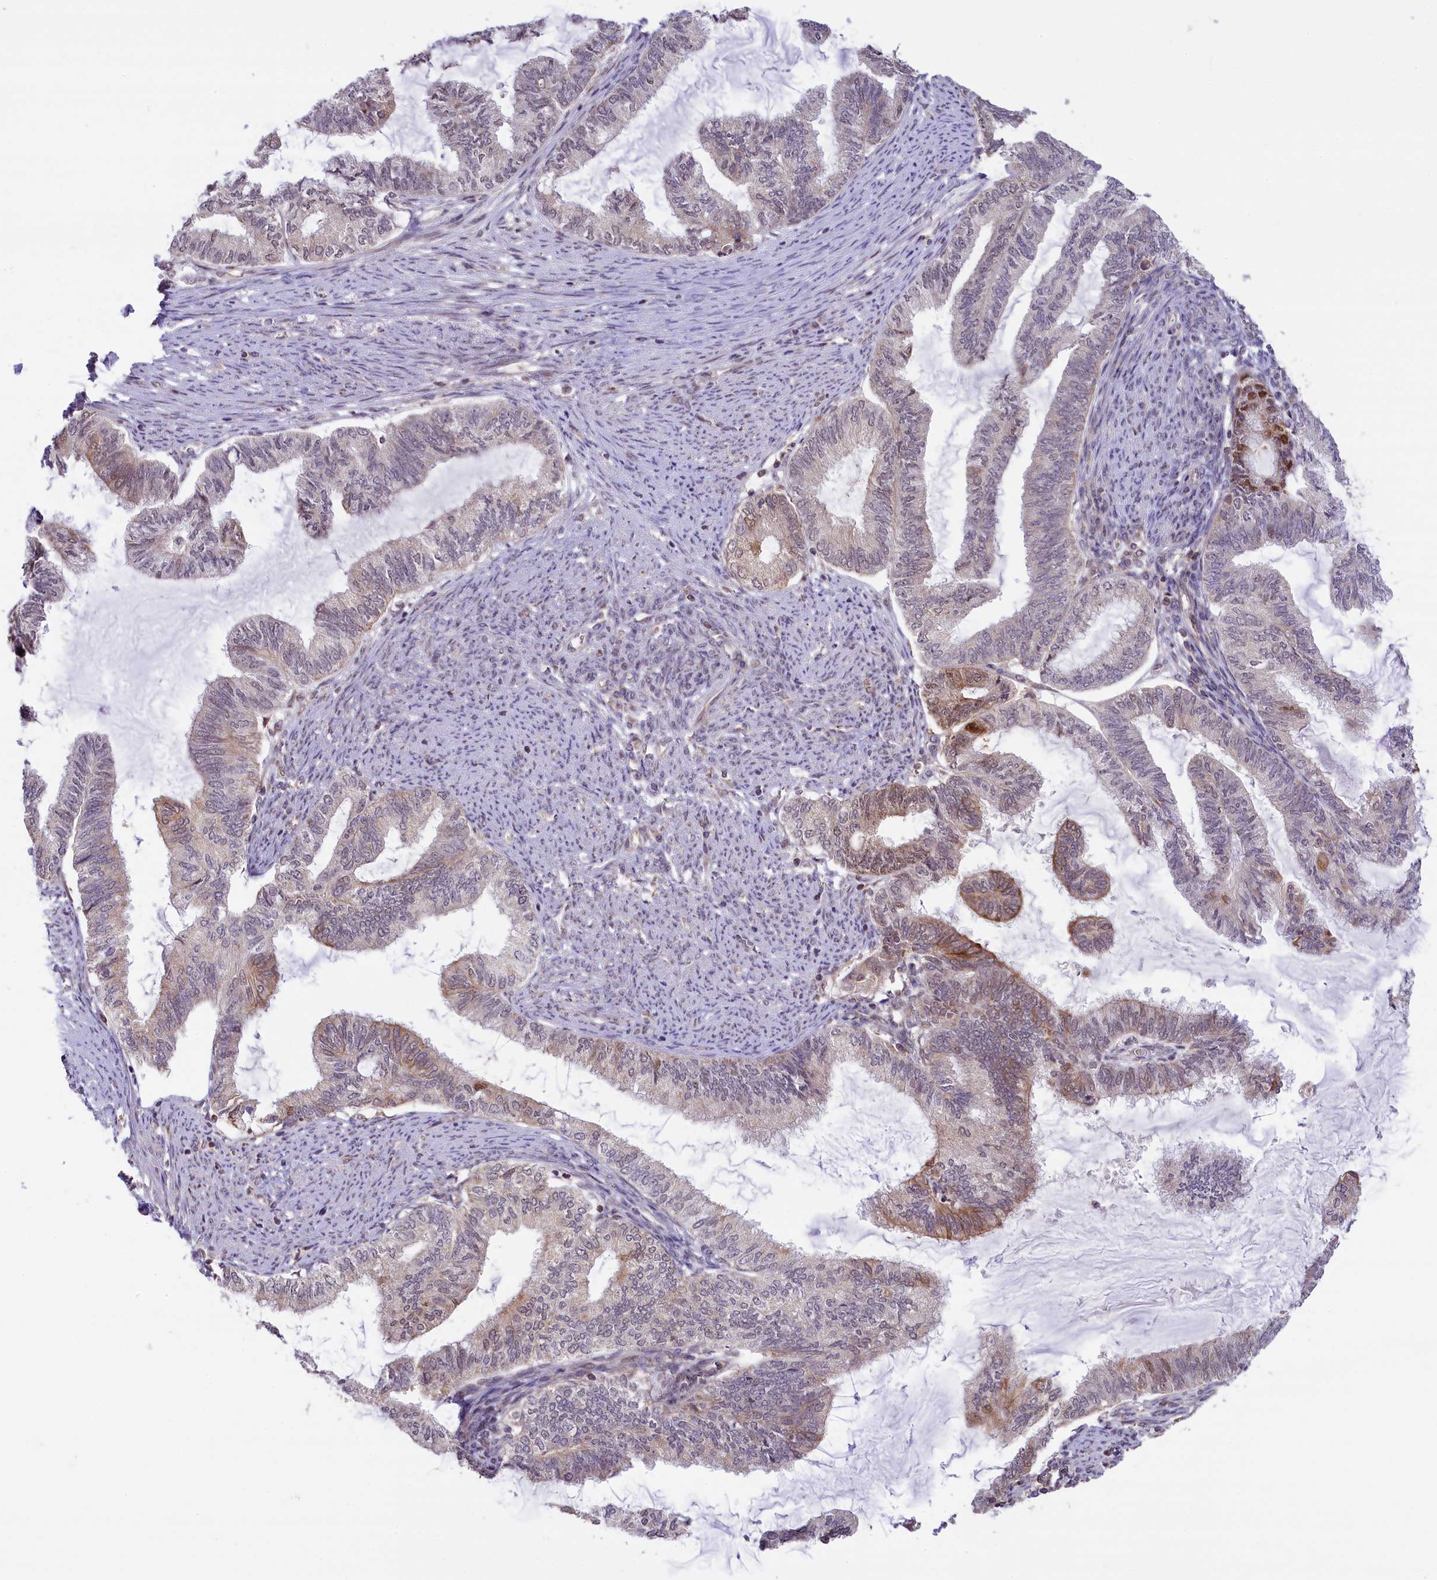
{"staining": {"intensity": "moderate", "quantity": "<25%", "location": "cytoplasmic/membranous"}, "tissue": "endometrial cancer", "cell_type": "Tumor cells", "image_type": "cancer", "snomed": [{"axis": "morphology", "description": "Adenocarcinoma, NOS"}, {"axis": "topography", "description": "Endometrium"}], "caption": "Human endometrial cancer stained with a brown dye reveals moderate cytoplasmic/membranous positive staining in approximately <25% of tumor cells.", "gene": "CARD8", "patient": {"sex": "female", "age": 86}}